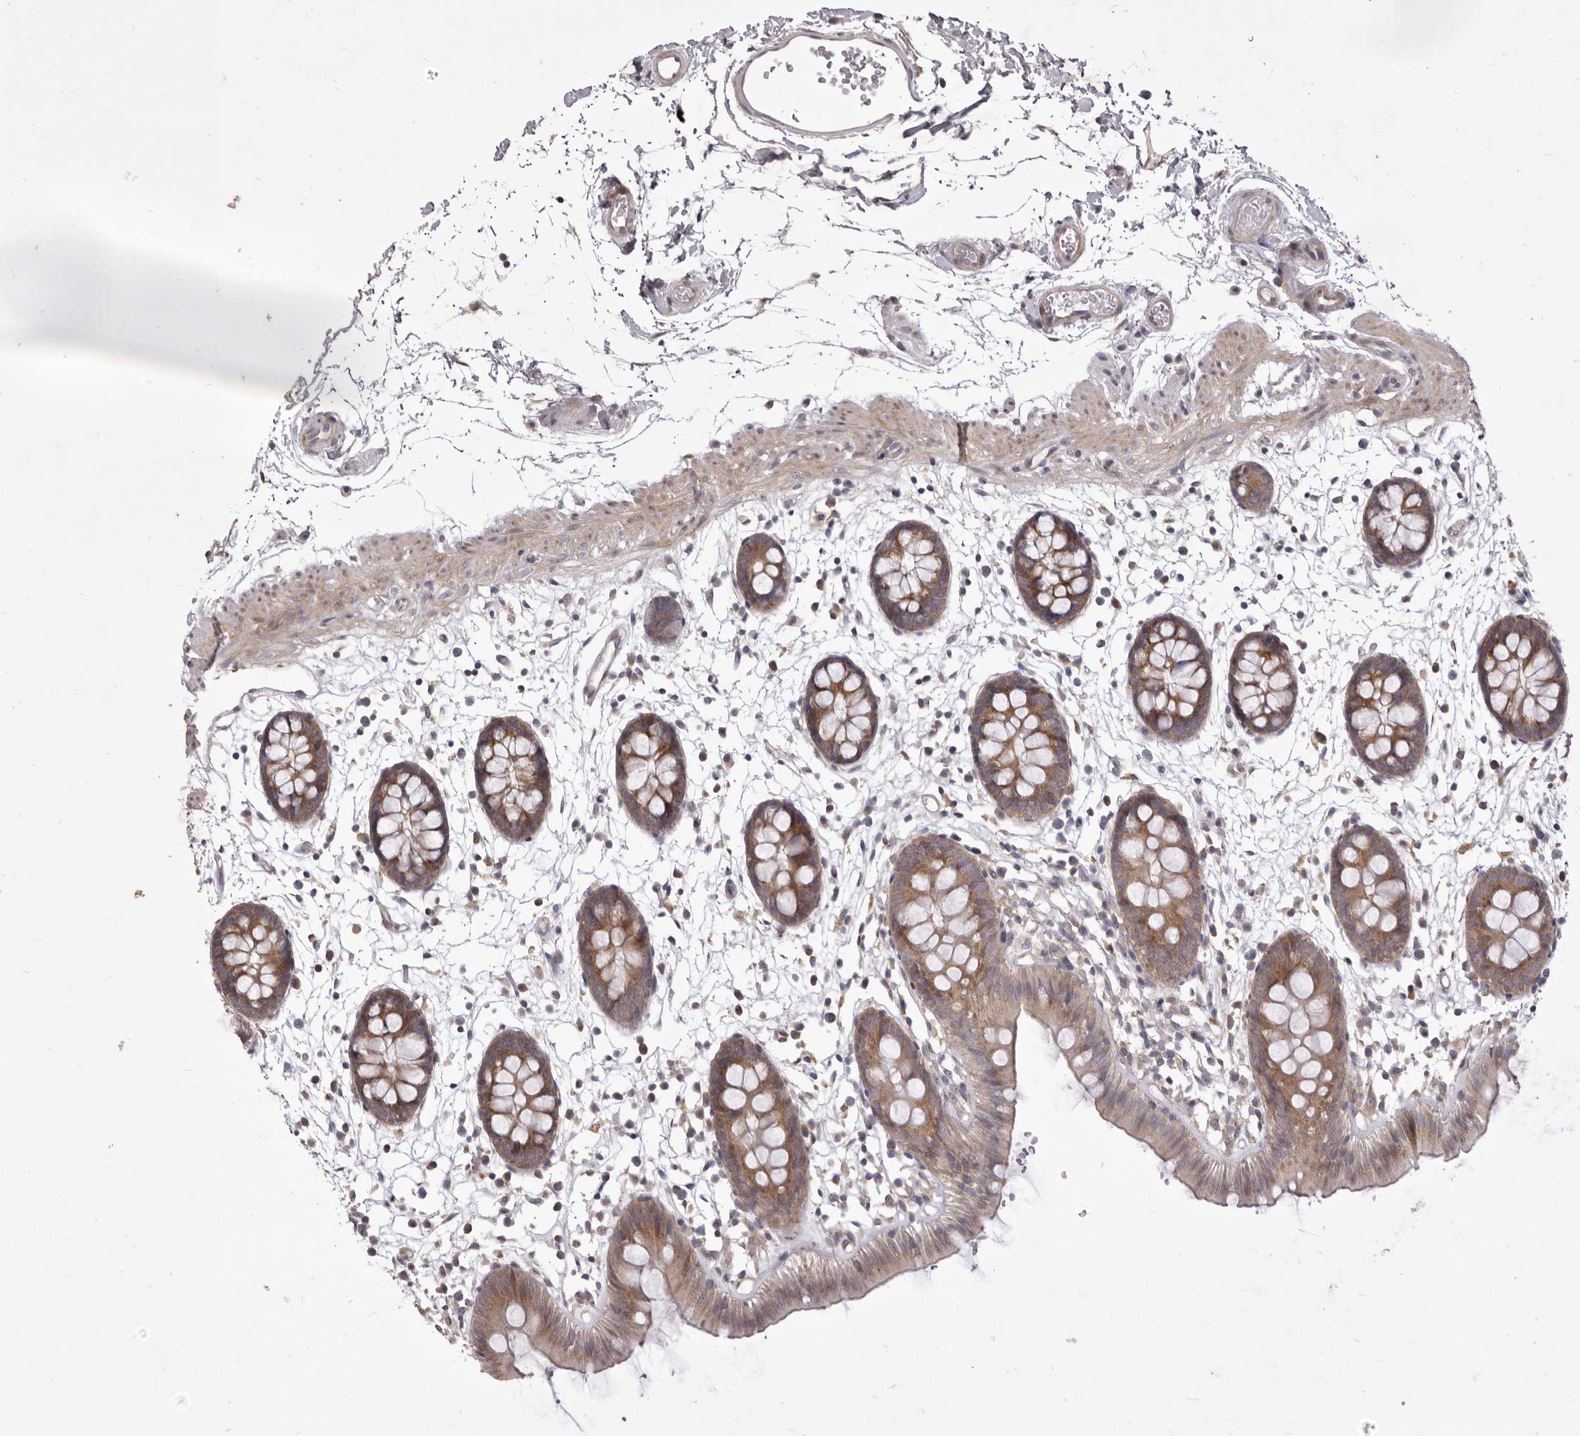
{"staining": {"intensity": "weak", "quantity": "<25%", "location": "cytoplasmic/membranous"}, "tissue": "colon", "cell_type": "Endothelial cells", "image_type": "normal", "snomed": [{"axis": "morphology", "description": "Normal tissue, NOS"}, {"axis": "topography", "description": "Colon"}], "caption": "The histopathology image reveals no significant staining in endothelial cells of colon.", "gene": "TBC1D8B", "patient": {"sex": "male", "age": 56}}